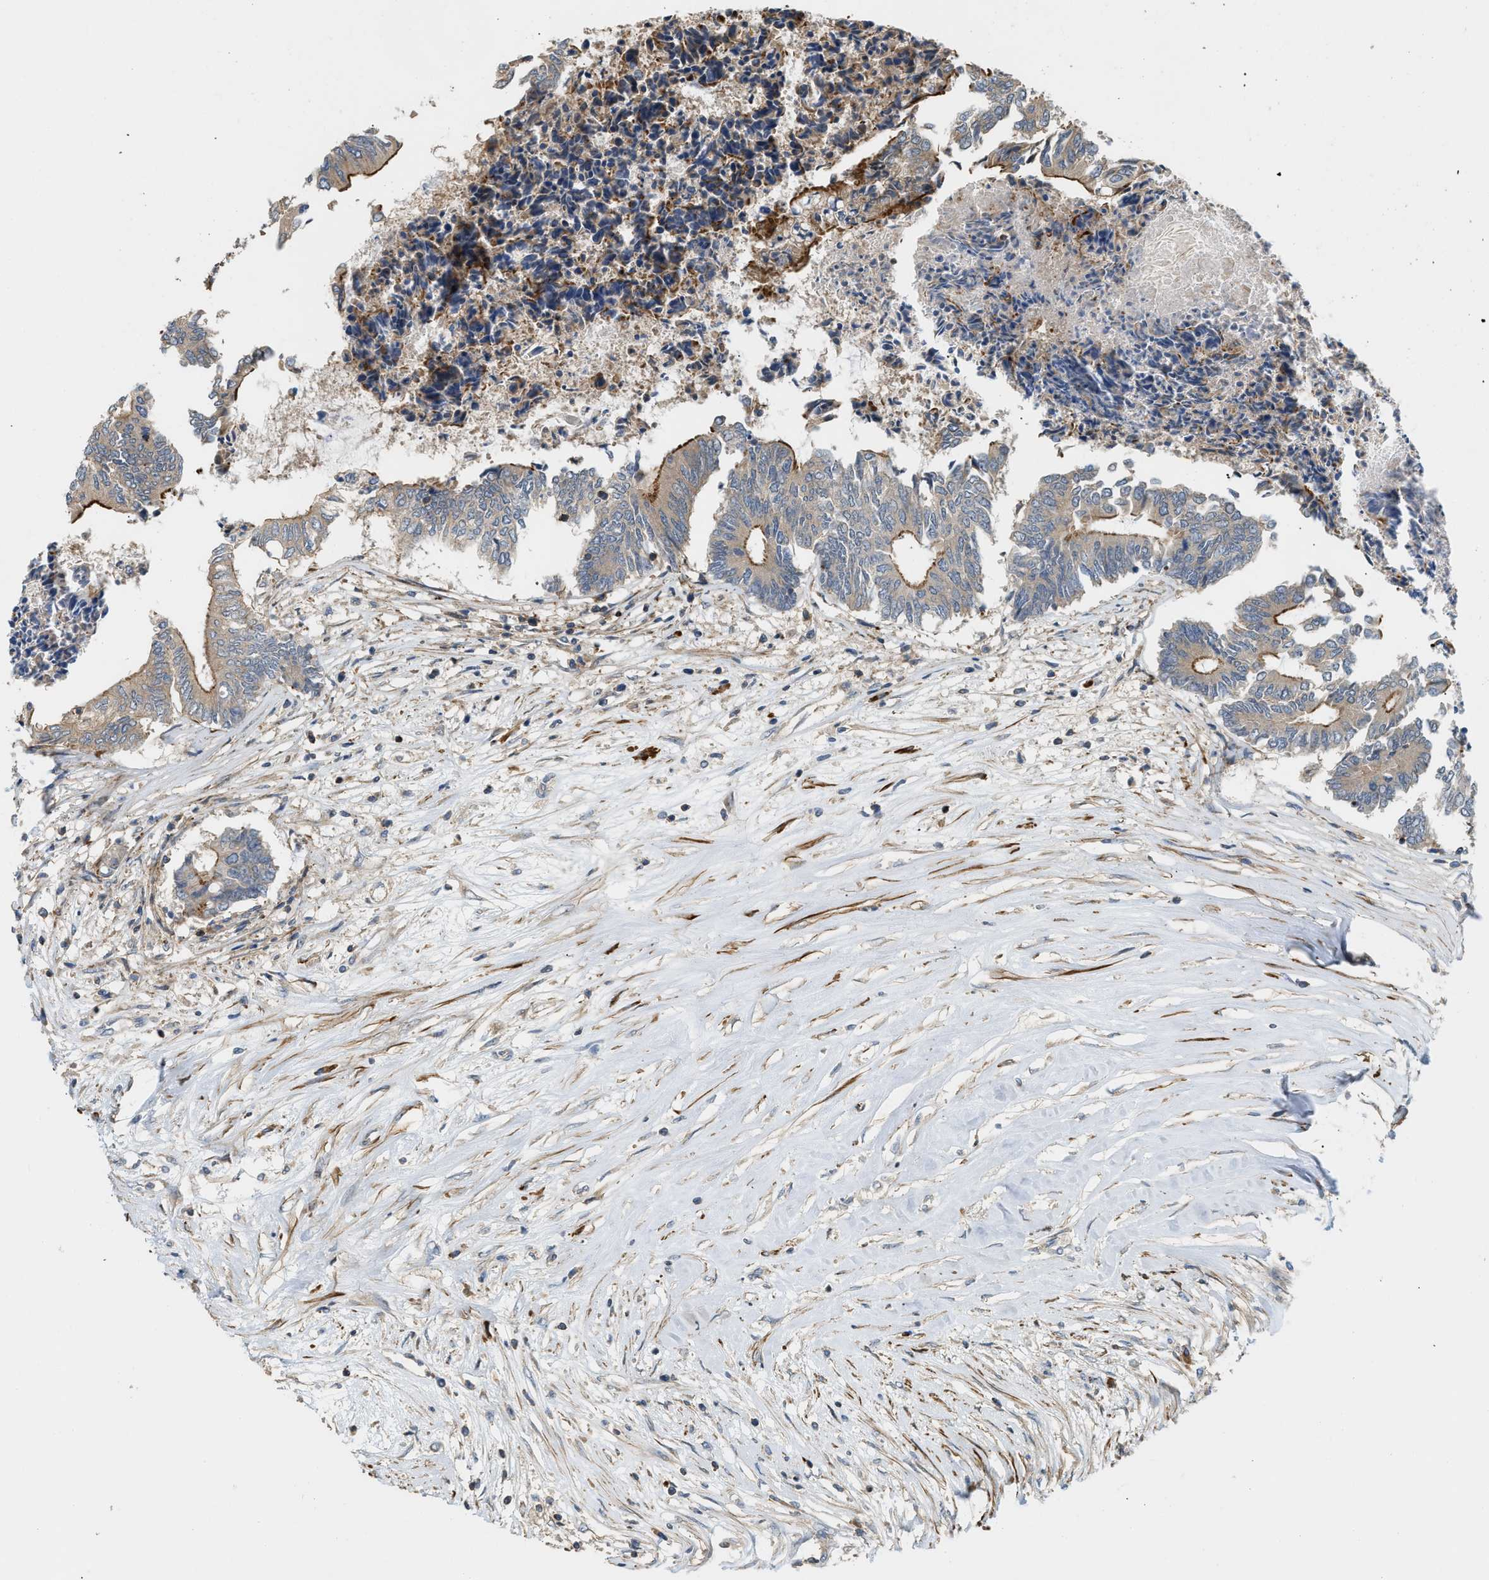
{"staining": {"intensity": "moderate", "quantity": "25%-75%", "location": "cytoplasmic/membranous"}, "tissue": "colorectal cancer", "cell_type": "Tumor cells", "image_type": "cancer", "snomed": [{"axis": "morphology", "description": "Adenocarcinoma, NOS"}, {"axis": "topography", "description": "Rectum"}], "caption": "This image demonstrates adenocarcinoma (colorectal) stained with IHC to label a protein in brown. The cytoplasmic/membranous of tumor cells show moderate positivity for the protein. Nuclei are counter-stained blue.", "gene": "BTN3A2", "patient": {"sex": "male", "age": 63}}